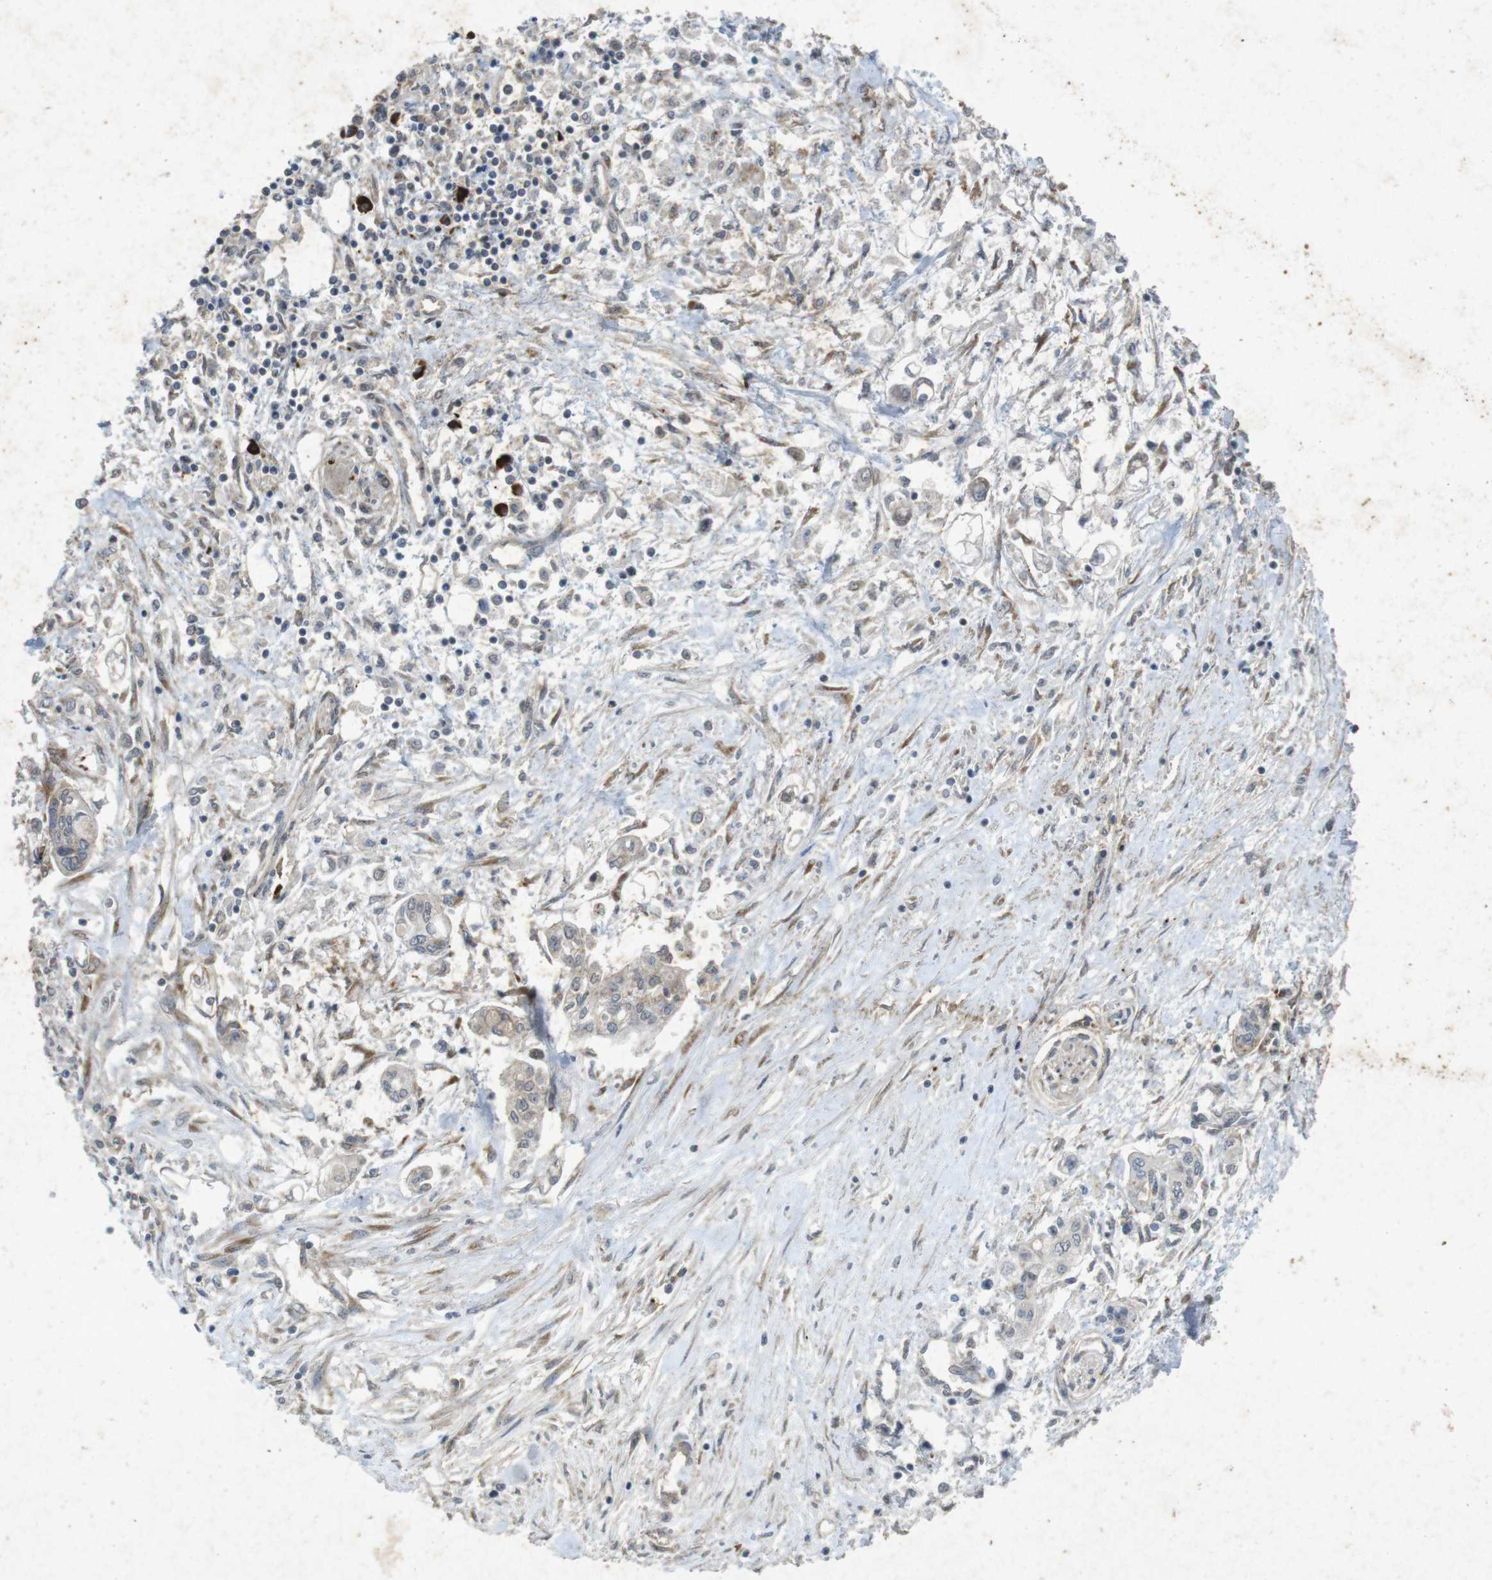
{"staining": {"intensity": "weak", "quantity": ">75%", "location": "cytoplasmic/membranous"}, "tissue": "pancreatic cancer", "cell_type": "Tumor cells", "image_type": "cancer", "snomed": [{"axis": "morphology", "description": "Adenocarcinoma, NOS"}, {"axis": "topography", "description": "Pancreas"}], "caption": "Immunohistochemical staining of human adenocarcinoma (pancreatic) shows low levels of weak cytoplasmic/membranous staining in approximately >75% of tumor cells.", "gene": "FLCN", "patient": {"sex": "female", "age": 77}}